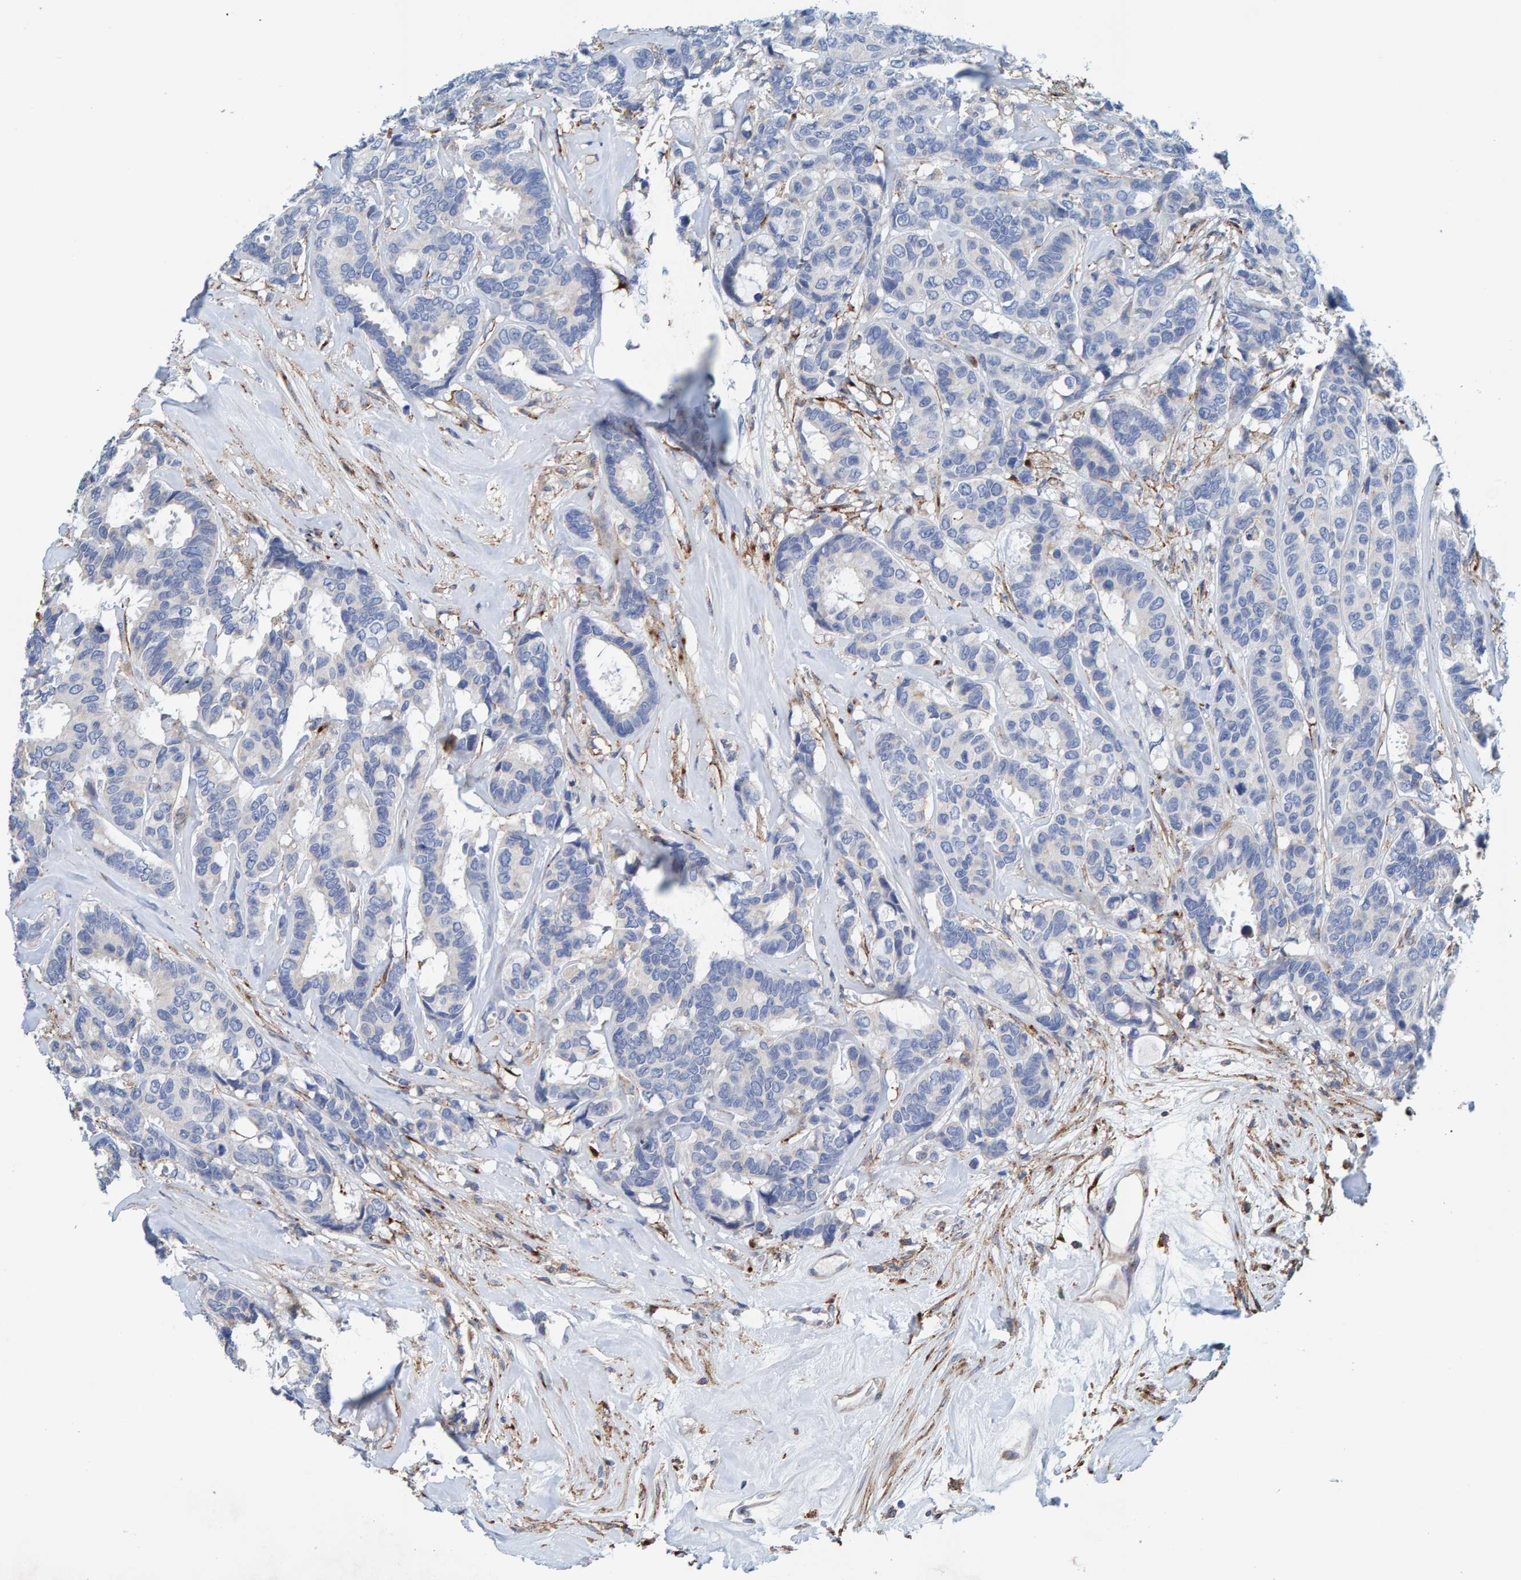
{"staining": {"intensity": "negative", "quantity": "none", "location": "none"}, "tissue": "breast cancer", "cell_type": "Tumor cells", "image_type": "cancer", "snomed": [{"axis": "morphology", "description": "Duct carcinoma"}, {"axis": "topography", "description": "Breast"}], "caption": "Breast cancer (infiltrating ductal carcinoma) stained for a protein using IHC demonstrates no staining tumor cells.", "gene": "LRP1", "patient": {"sex": "female", "age": 87}}